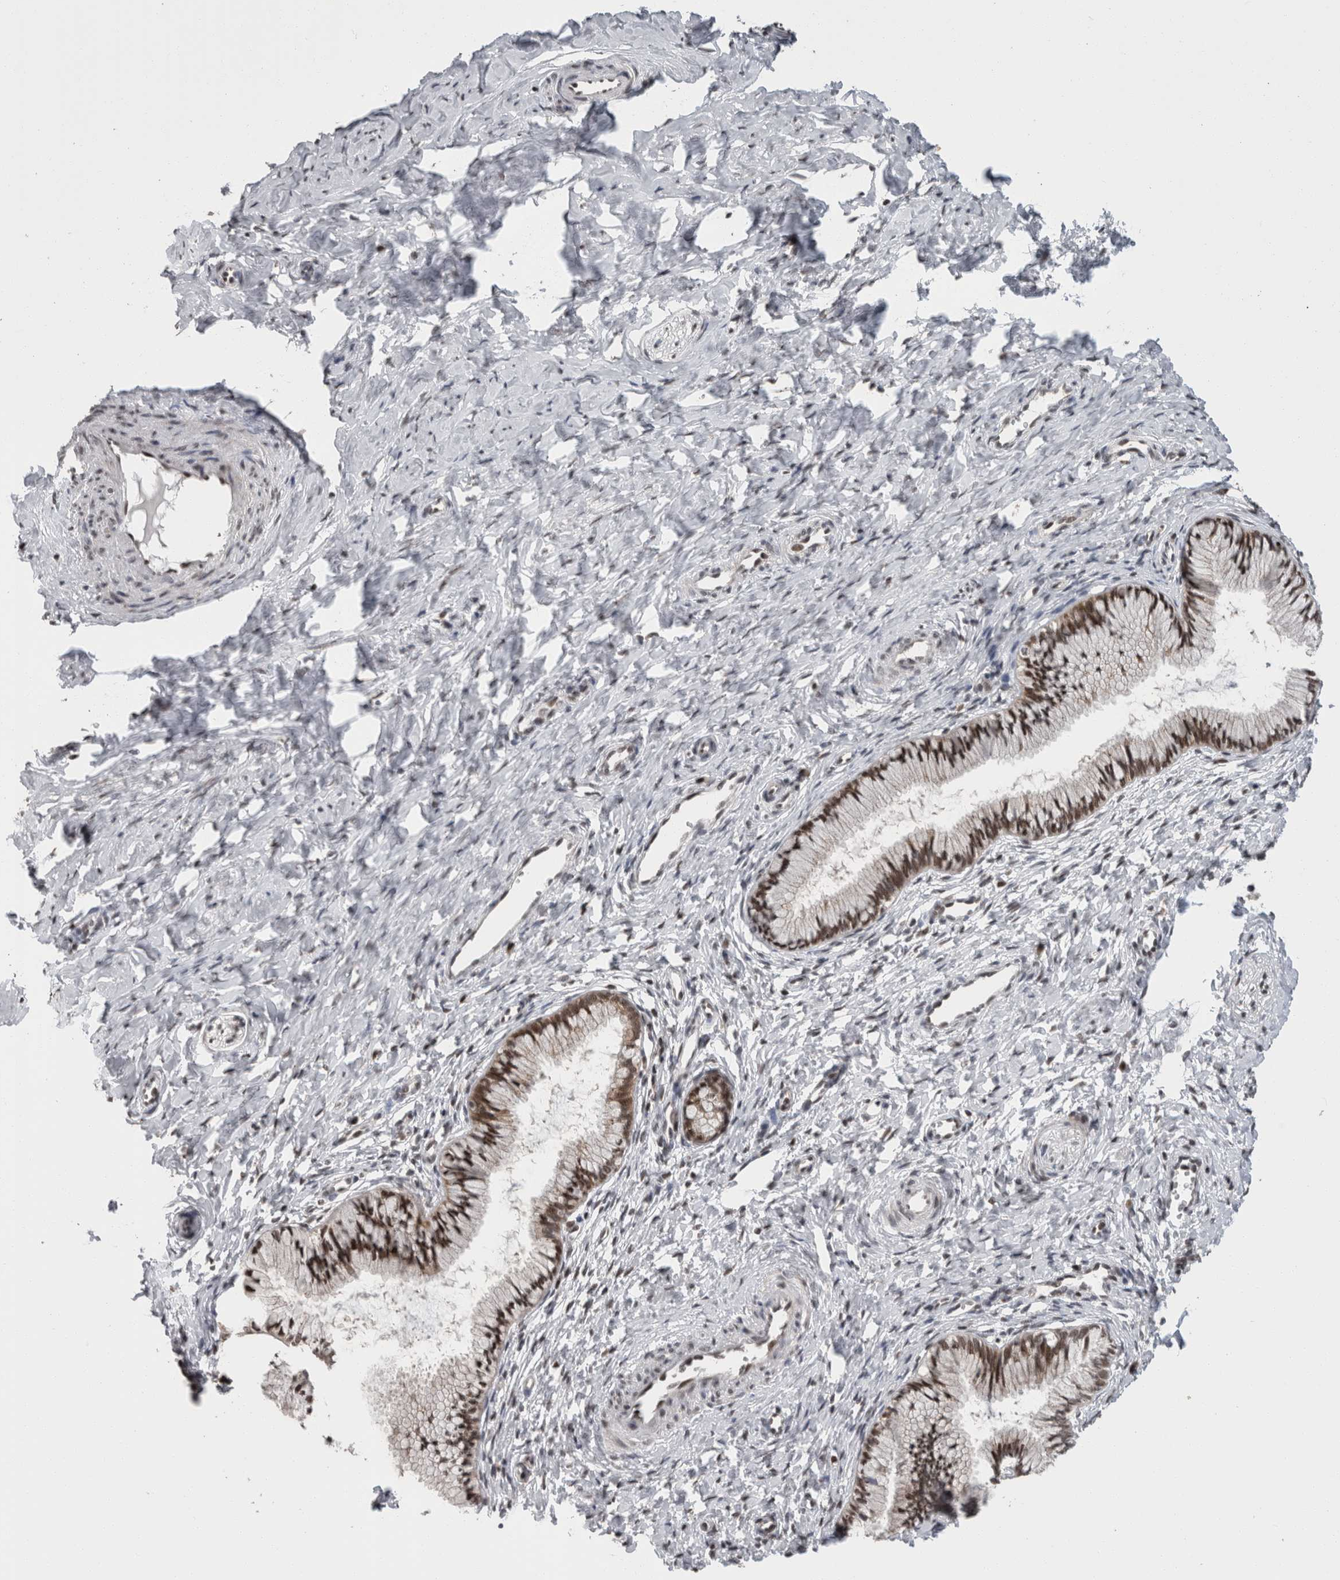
{"staining": {"intensity": "moderate", "quantity": ">75%", "location": "cytoplasmic/membranous,nuclear"}, "tissue": "cervix", "cell_type": "Glandular cells", "image_type": "normal", "snomed": [{"axis": "morphology", "description": "Normal tissue, NOS"}, {"axis": "topography", "description": "Cervix"}], "caption": "Cervix stained with a brown dye displays moderate cytoplasmic/membranous,nuclear positive positivity in about >75% of glandular cells.", "gene": "ZBTB11", "patient": {"sex": "female", "age": 27}}